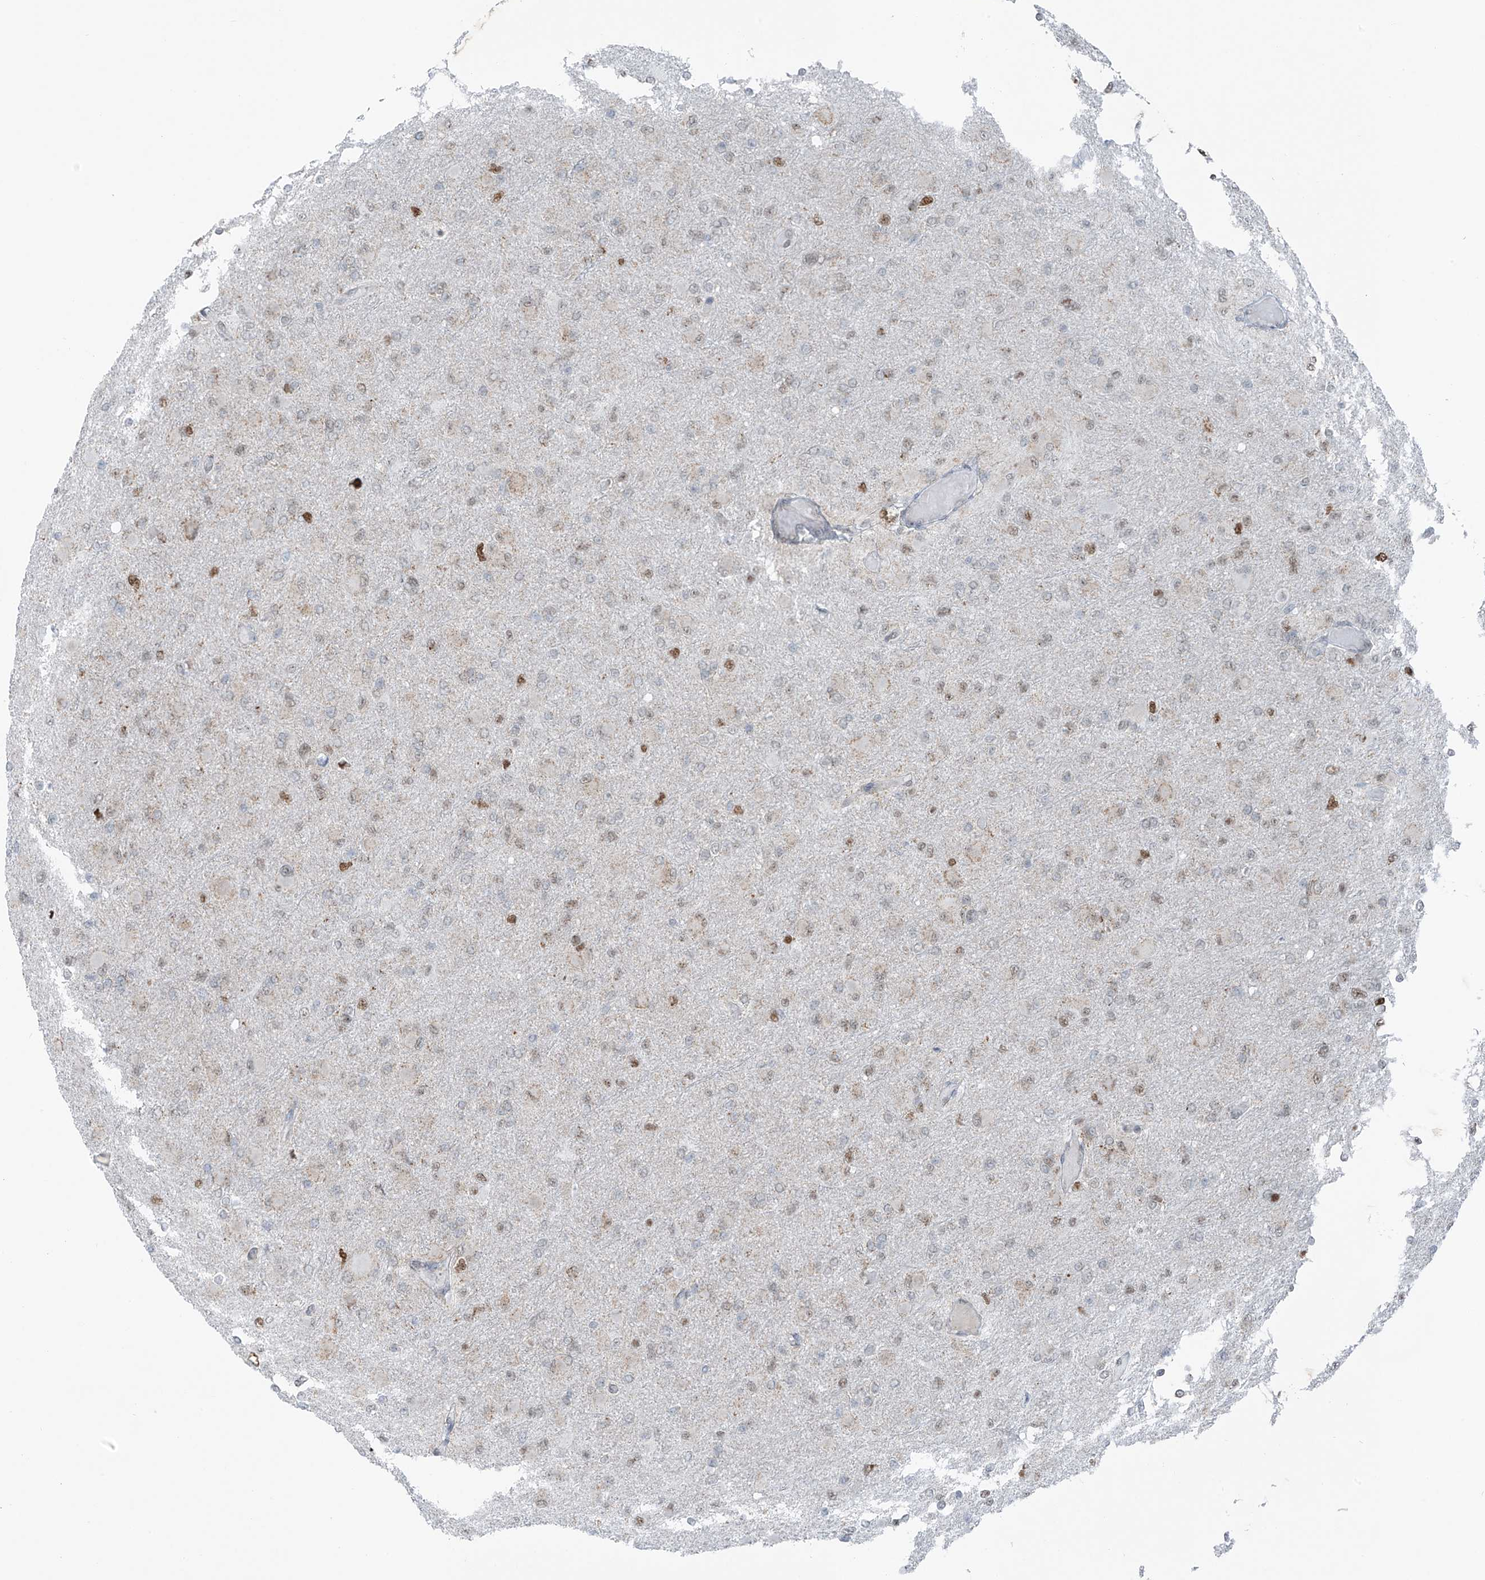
{"staining": {"intensity": "weak", "quantity": "<25%", "location": "nuclear"}, "tissue": "glioma", "cell_type": "Tumor cells", "image_type": "cancer", "snomed": [{"axis": "morphology", "description": "Glioma, malignant, High grade"}, {"axis": "topography", "description": "Cerebral cortex"}], "caption": "This image is of malignant high-grade glioma stained with immunohistochemistry to label a protein in brown with the nuclei are counter-stained blue. There is no expression in tumor cells. The staining is performed using DAB brown chromogen with nuclei counter-stained in using hematoxylin.", "gene": "WRNIP1", "patient": {"sex": "female", "age": 36}}